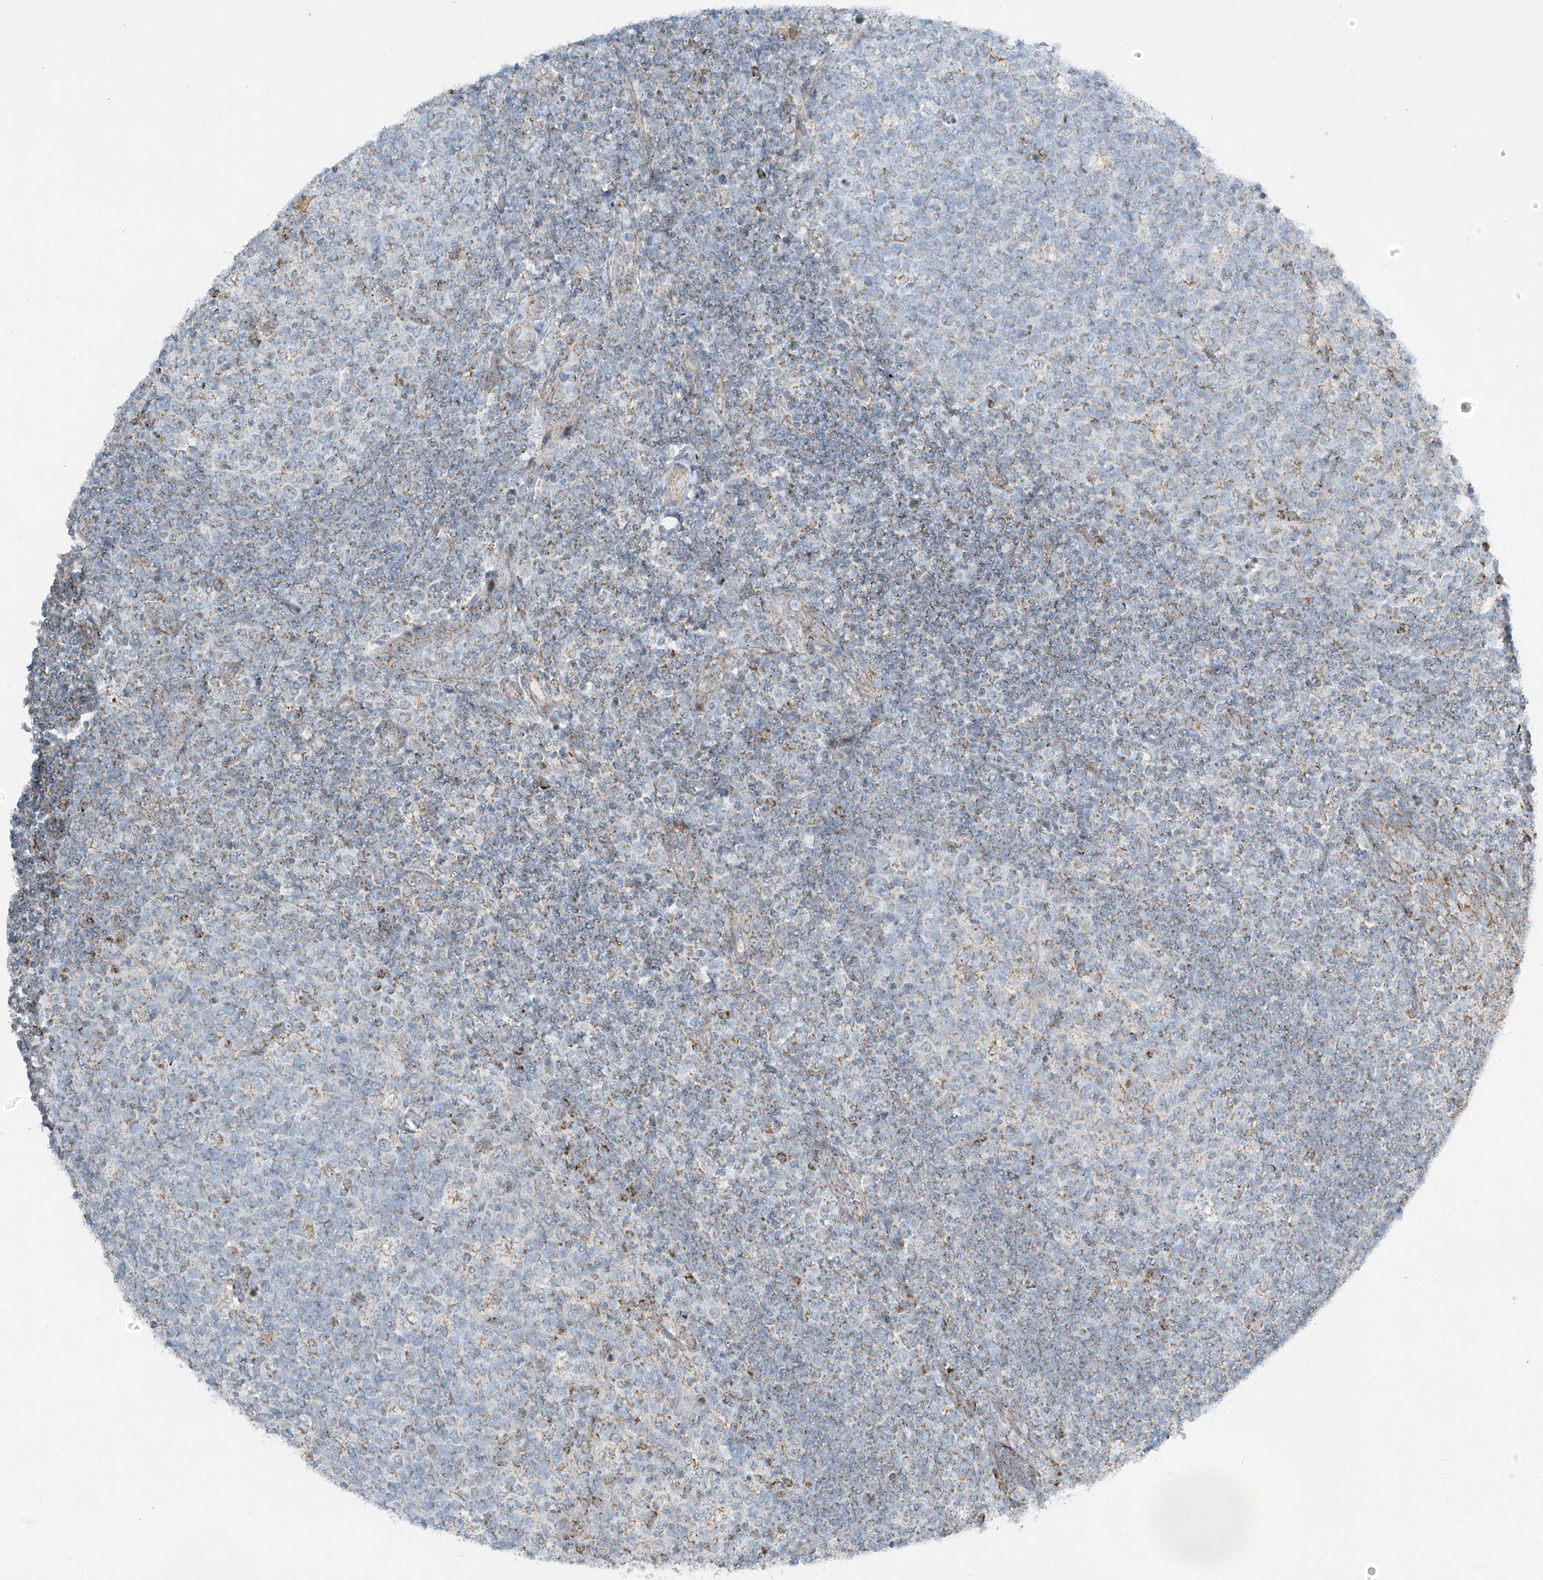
{"staining": {"intensity": "weak", "quantity": "25%-75%", "location": "cytoplasmic/membranous"}, "tissue": "tonsil", "cell_type": "Germinal center cells", "image_type": "normal", "snomed": [{"axis": "morphology", "description": "Normal tissue, NOS"}, {"axis": "topography", "description": "Tonsil"}], "caption": "Approximately 25%-75% of germinal center cells in benign human tonsil show weak cytoplasmic/membranous protein expression as visualized by brown immunohistochemical staining.", "gene": "SMDT1", "patient": {"sex": "female", "age": 19}}